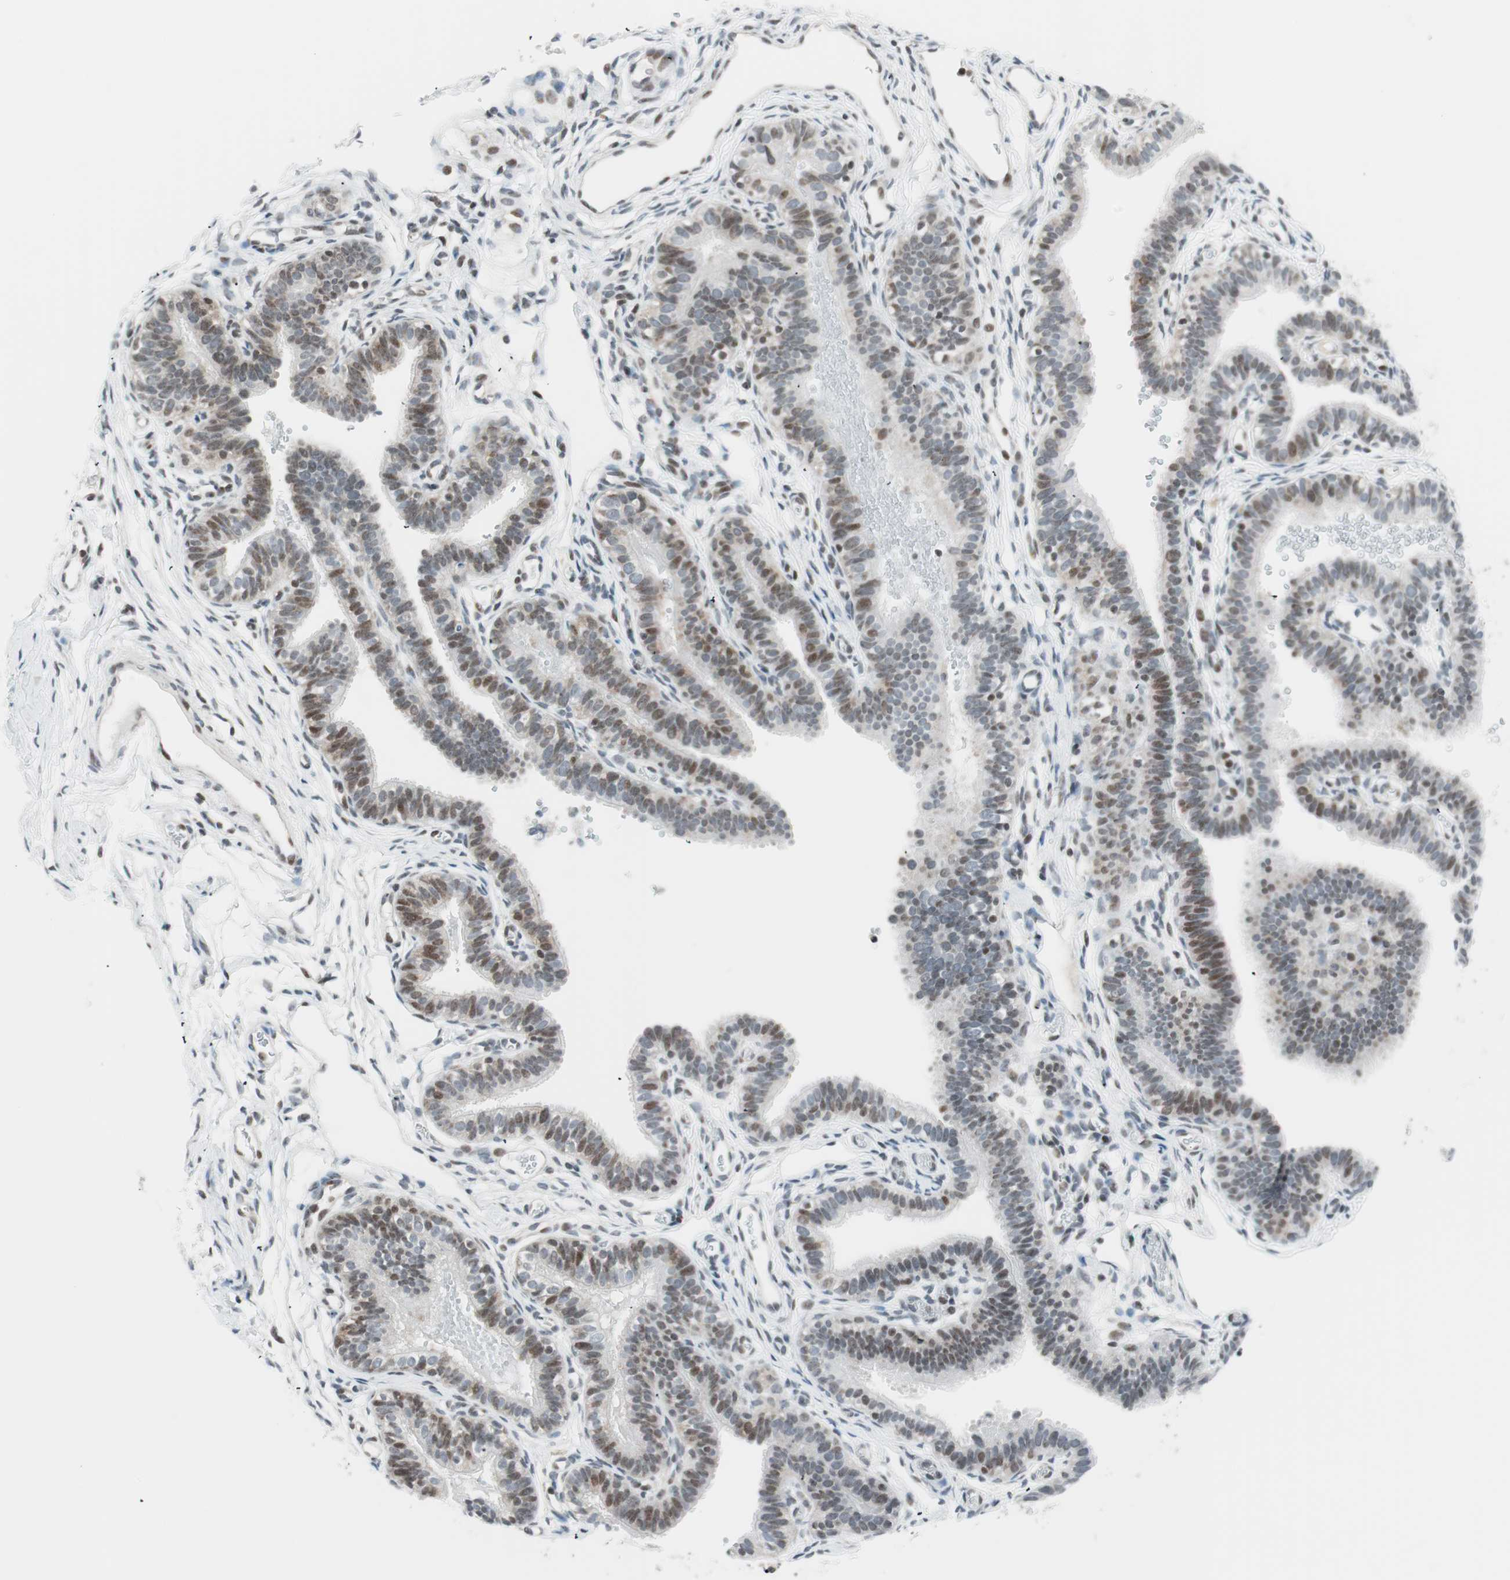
{"staining": {"intensity": "weak", "quantity": "25%-75%", "location": "cytoplasmic/membranous,nuclear"}, "tissue": "fallopian tube", "cell_type": "Glandular cells", "image_type": "normal", "snomed": [{"axis": "morphology", "description": "Normal tissue, NOS"}, {"axis": "topography", "description": "Fallopian tube"}, {"axis": "topography", "description": "Placenta"}], "caption": "Brown immunohistochemical staining in benign fallopian tube shows weak cytoplasmic/membranous,nuclear expression in about 25%-75% of glandular cells. The staining is performed using DAB (3,3'-diaminobenzidine) brown chromogen to label protein expression. The nuclei are counter-stained blue using hematoxylin.", "gene": "TPT1", "patient": {"sex": "female", "age": 34}}